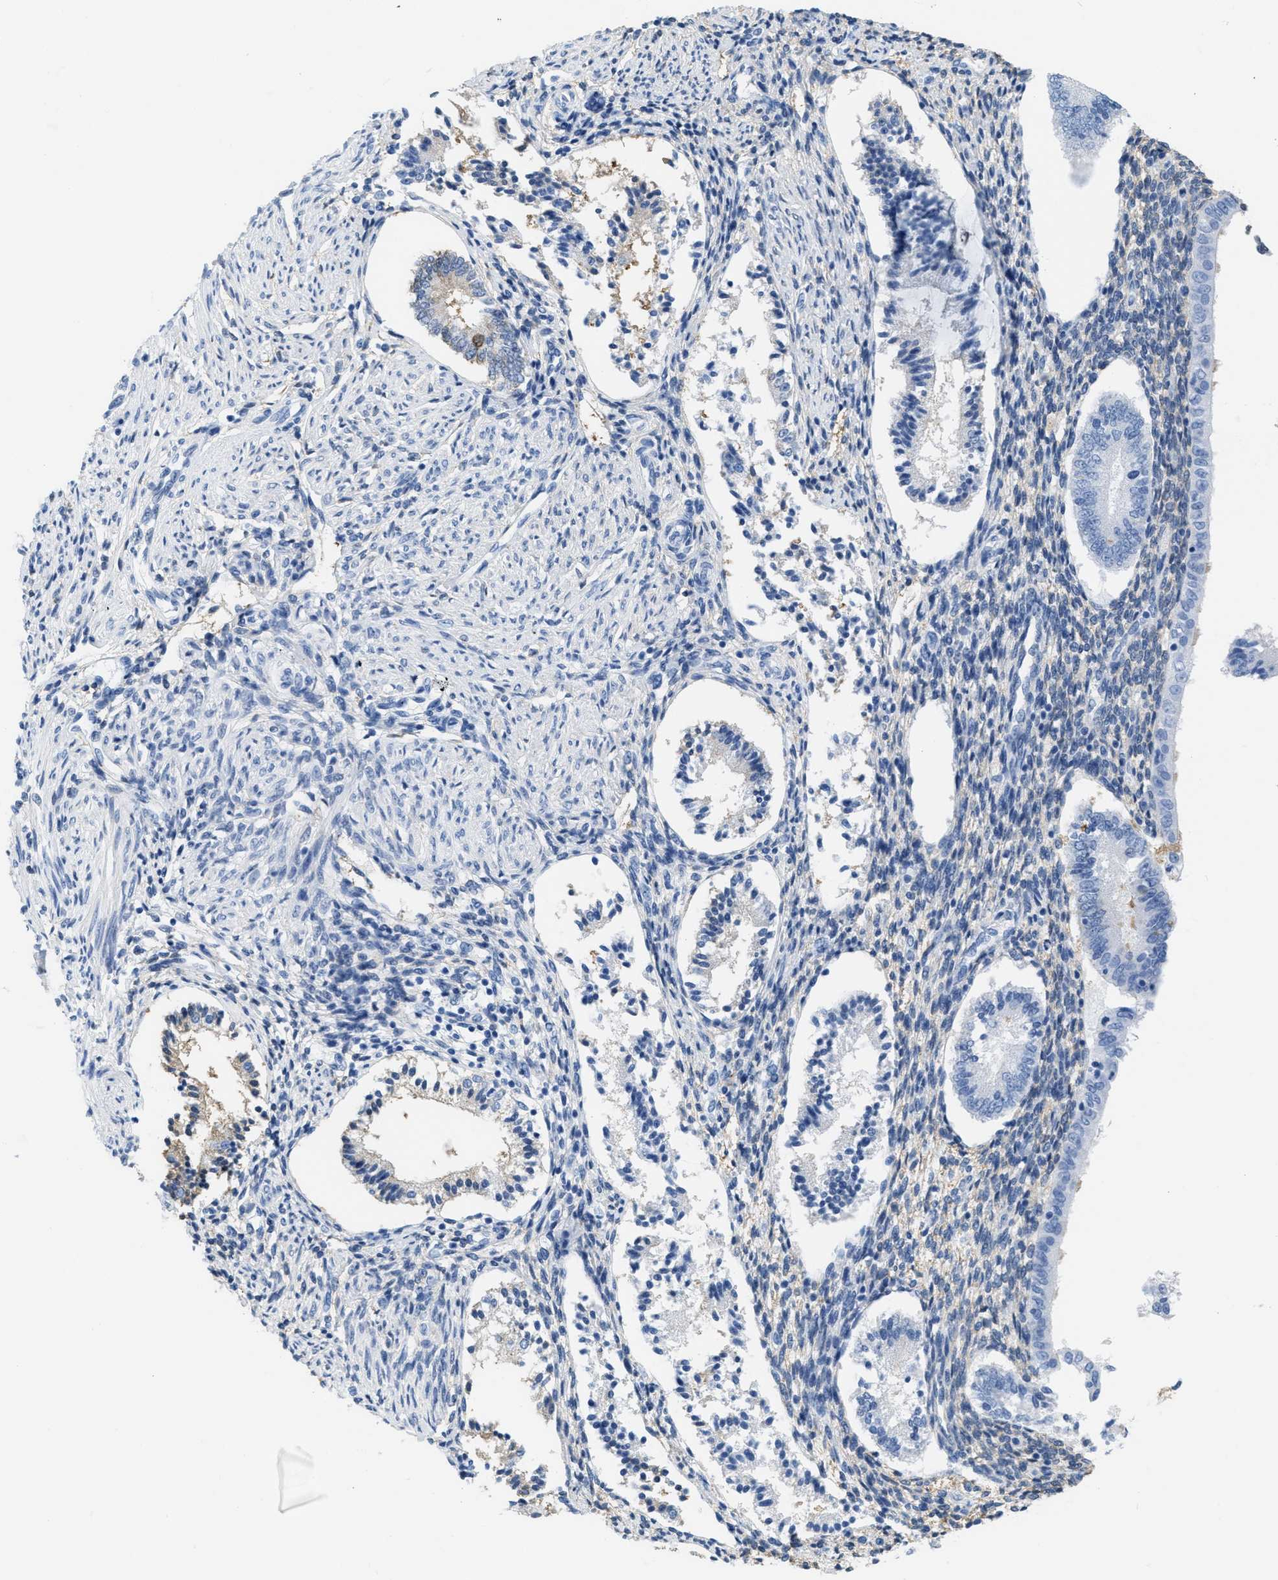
{"staining": {"intensity": "negative", "quantity": "none", "location": "none"}, "tissue": "endometrium", "cell_type": "Cells in endometrial stroma", "image_type": "normal", "snomed": [{"axis": "morphology", "description": "Normal tissue, NOS"}, {"axis": "topography", "description": "Endometrium"}], "caption": "DAB (3,3'-diaminobenzidine) immunohistochemical staining of unremarkable endometrium displays no significant expression in cells in endometrial stroma.", "gene": "ASGR1", "patient": {"sex": "female", "age": 42}}